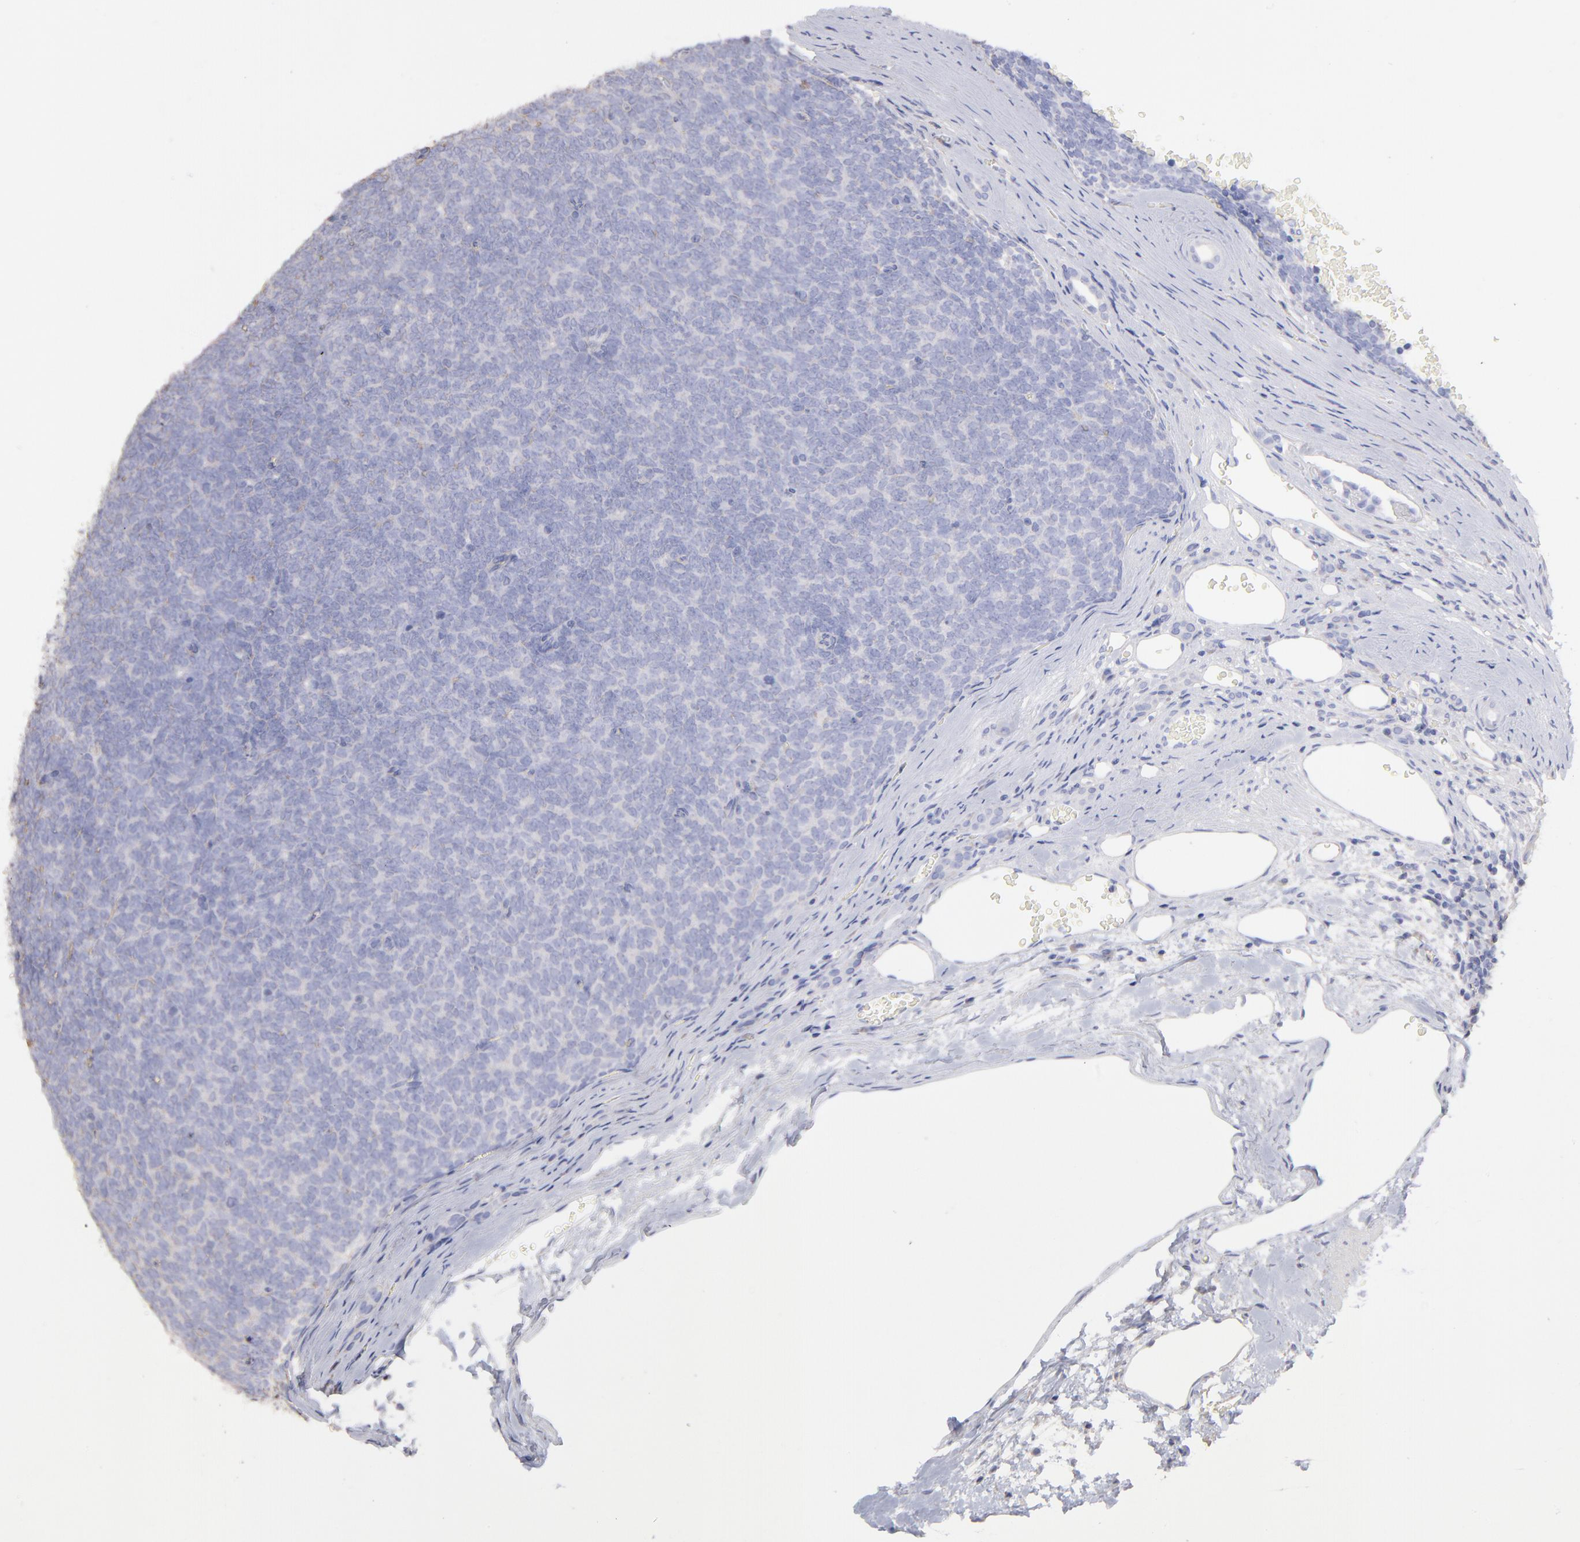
{"staining": {"intensity": "moderate", "quantity": ">75%", "location": "cytoplasmic/membranous"}, "tissue": "renal cancer", "cell_type": "Tumor cells", "image_type": "cancer", "snomed": [{"axis": "morphology", "description": "Neoplasm, malignant, NOS"}, {"axis": "topography", "description": "Kidney"}], "caption": "Immunohistochemical staining of renal cancer (malignant neoplasm) shows medium levels of moderate cytoplasmic/membranous positivity in about >75% of tumor cells.", "gene": "MAP2K2", "patient": {"sex": "male", "age": 28}}